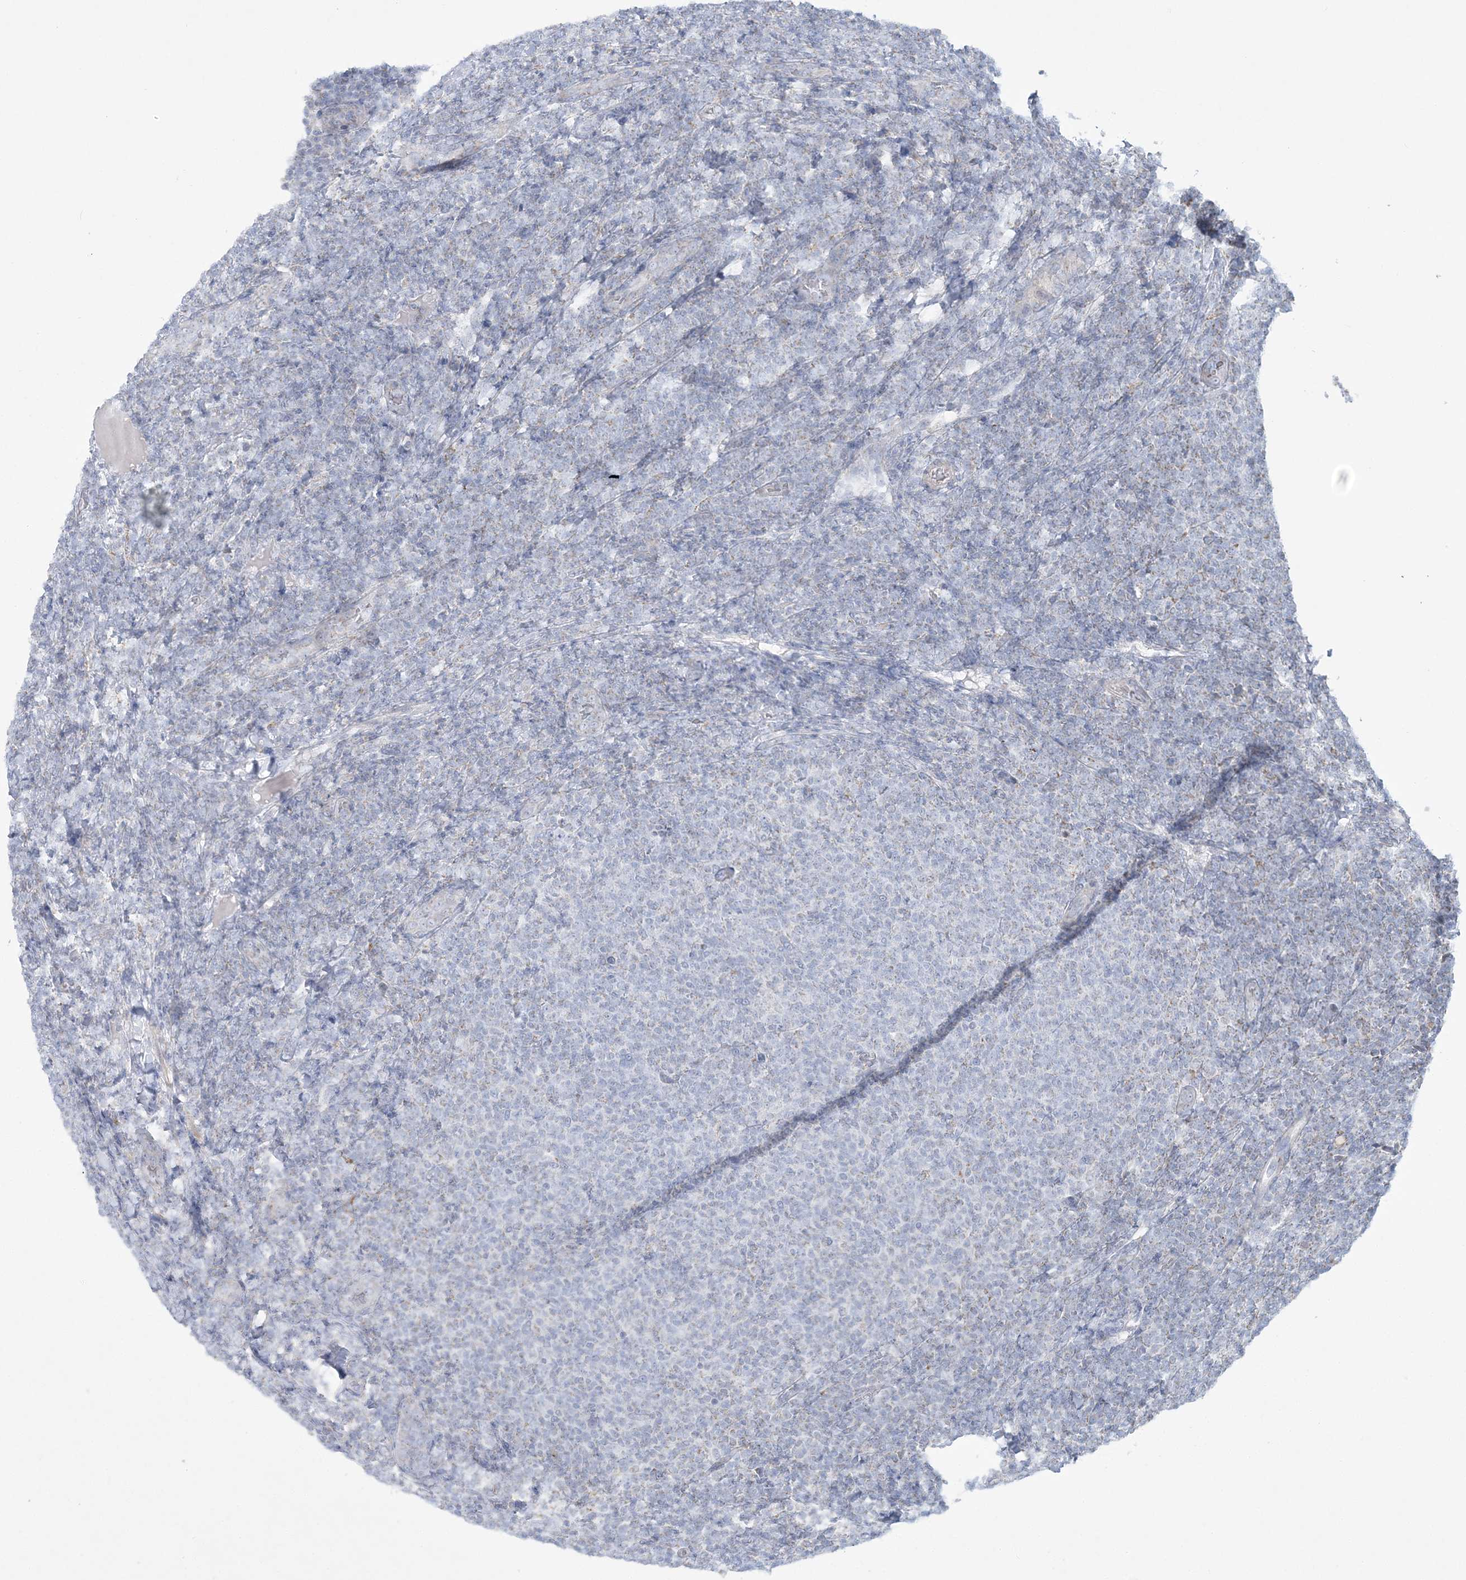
{"staining": {"intensity": "negative", "quantity": "none", "location": "none"}, "tissue": "lymphoma", "cell_type": "Tumor cells", "image_type": "cancer", "snomed": [{"axis": "morphology", "description": "Malignant lymphoma, non-Hodgkin's type, Low grade"}, {"axis": "topography", "description": "Lymph node"}], "caption": "This photomicrograph is of lymphoma stained with immunohistochemistry to label a protein in brown with the nuclei are counter-stained blue. There is no staining in tumor cells.", "gene": "TBC1D7", "patient": {"sex": "male", "age": 66}}